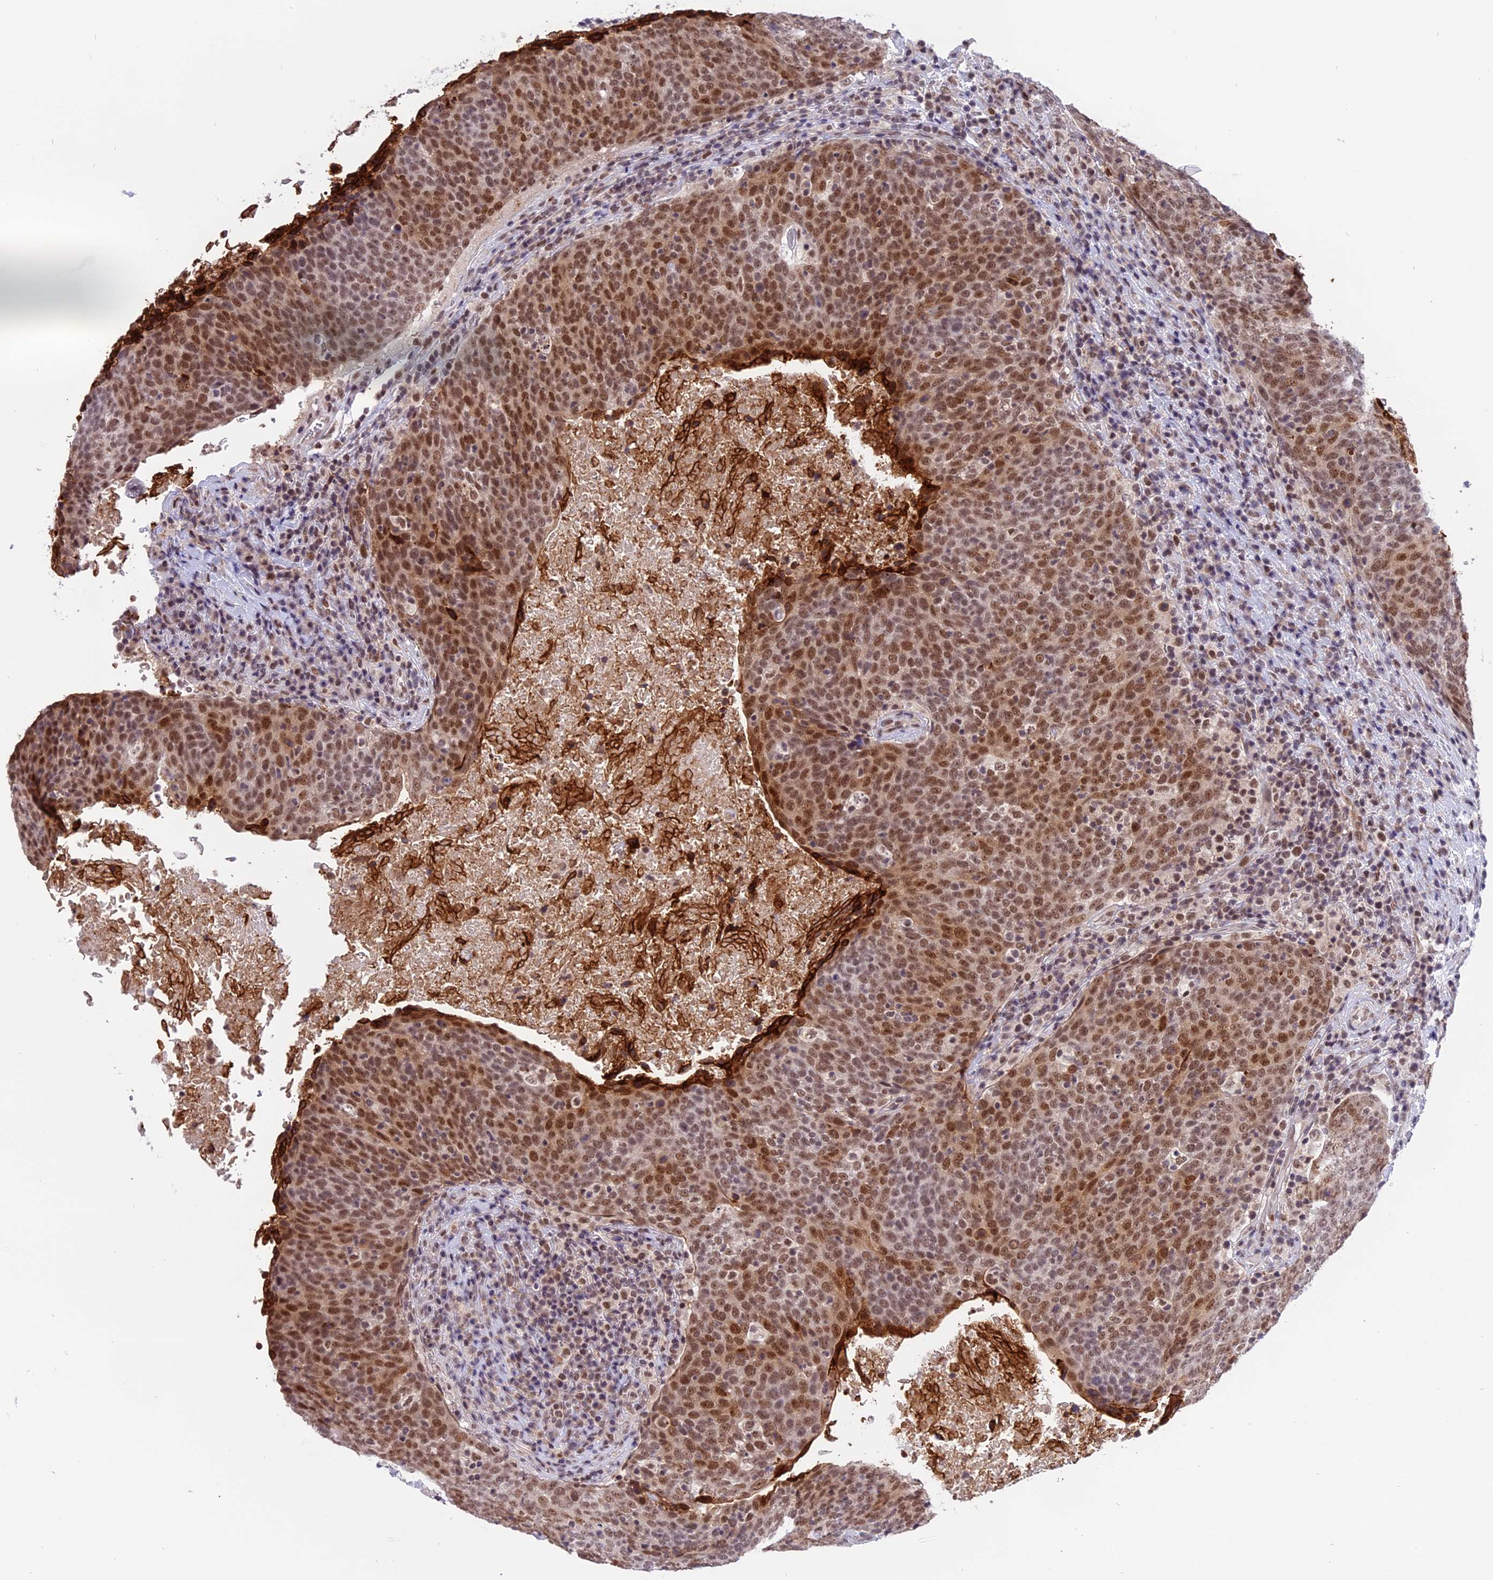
{"staining": {"intensity": "moderate", "quantity": ">75%", "location": "nuclear"}, "tissue": "head and neck cancer", "cell_type": "Tumor cells", "image_type": "cancer", "snomed": [{"axis": "morphology", "description": "Squamous cell carcinoma, NOS"}, {"axis": "morphology", "description": "Squamous cell carcinoma, metastatic, NOS"}, {"axis": "topography", "description": "Lymph node"}, {"axis": "topography", "description": "Head-Neck"}], "caption": "Head and neck cancer (metastatic squamous cell carcinoma) stained with immunohistochemistry reveals moderate nuclear expression in approximately >75% of tumor cells.", "gene": "TADA3", "patient": {"sex": "male", "age": 62}}